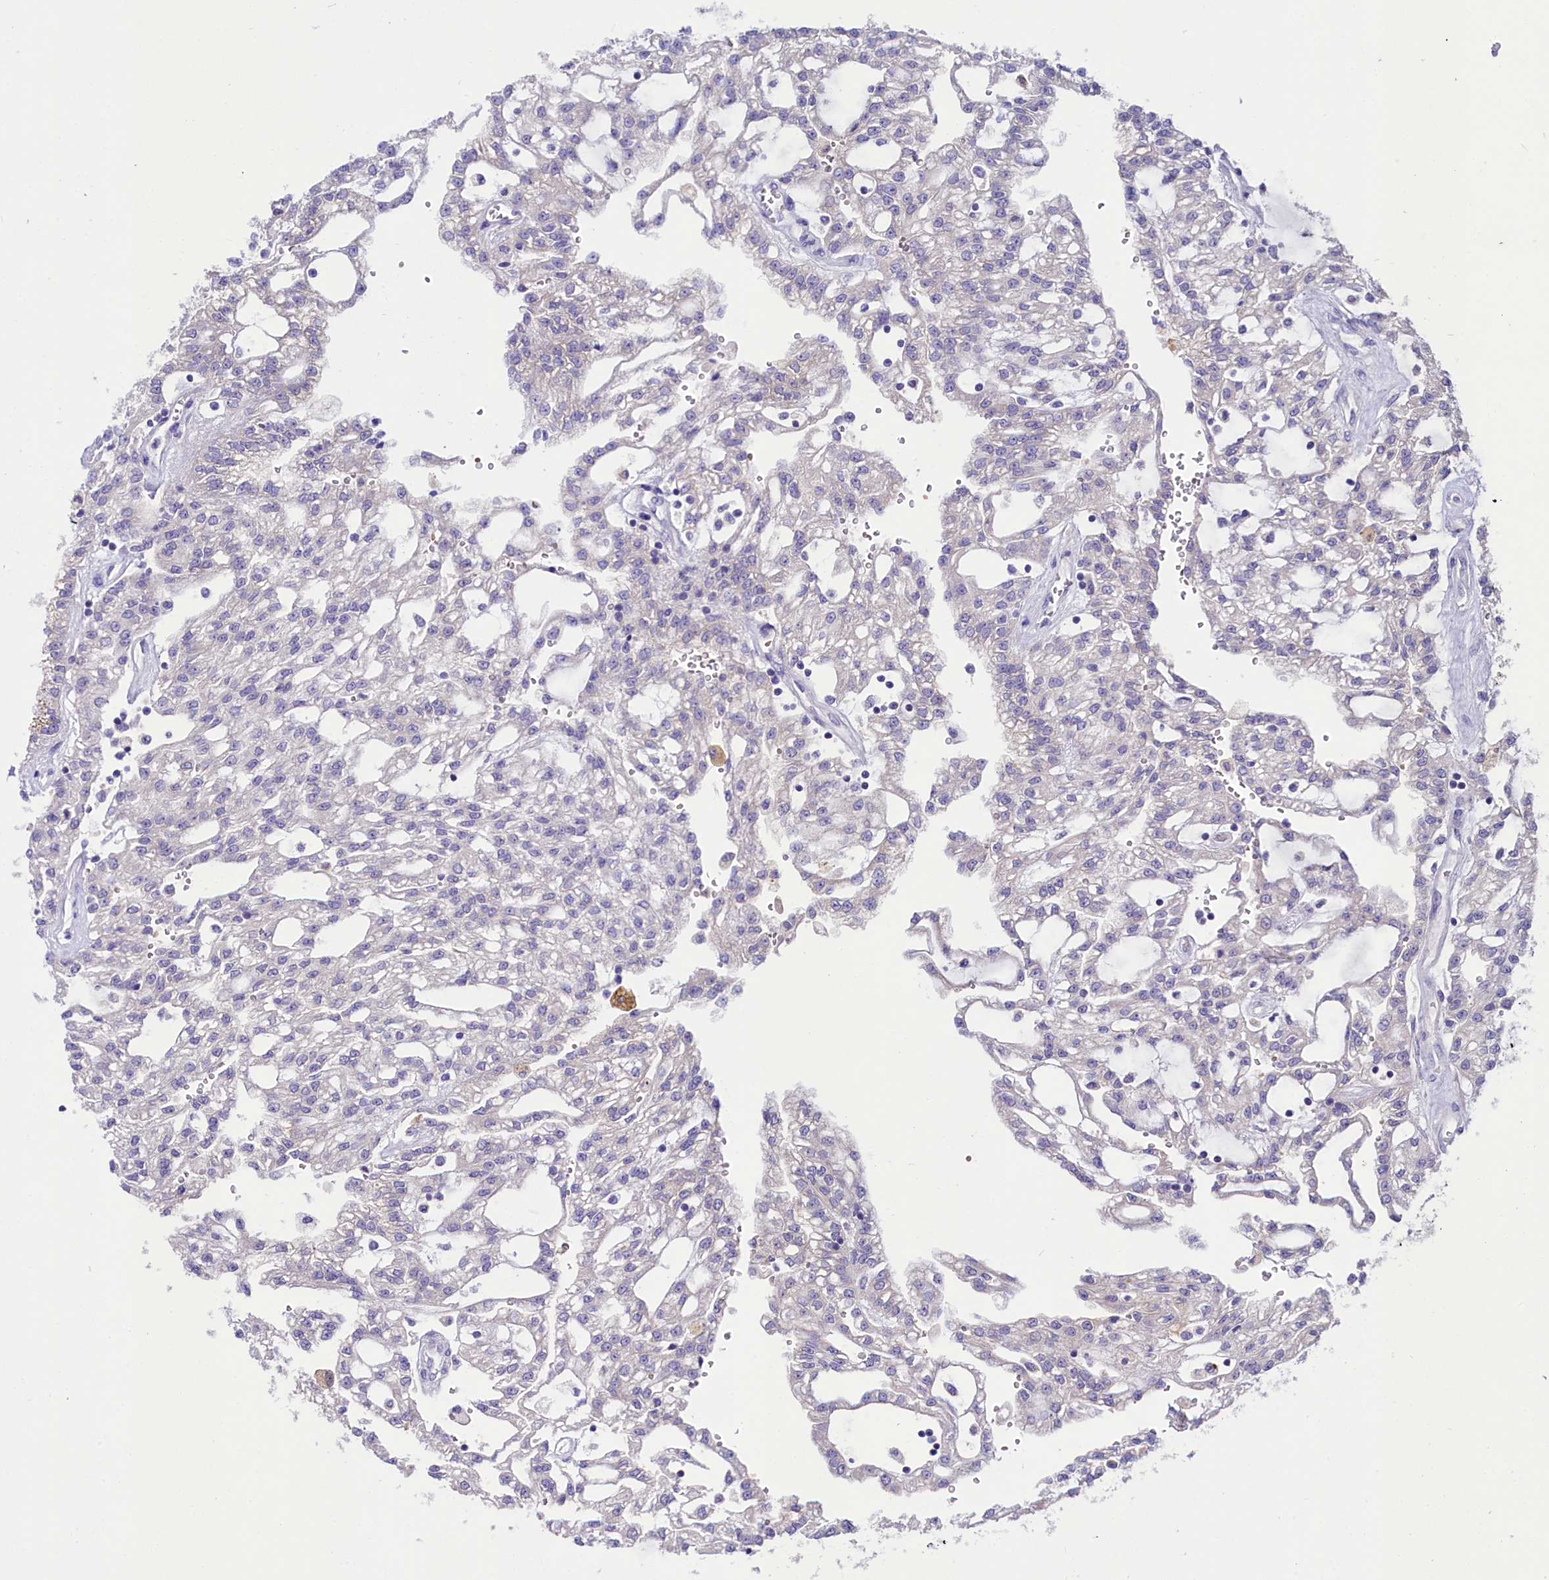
{"staining": {"intensity": "negative", "quantity": "none", "location": "none"}, "tissue": "renal cancer", "cell_type": "Tumor cells", "image_type": "cancer", "snomed": [{"axis": "morphology", "description": "Adenocarcinoma, NOS"}, {"axis": "topography", "description": "Kidney"}], "caption": "Adenocarcinoma (renal) stained for a protein using immunohistochemistry (IHC) shows no expression tumor cells.", "gene": "ABHD5", "patient": {"sex": "male", "age": 63}}